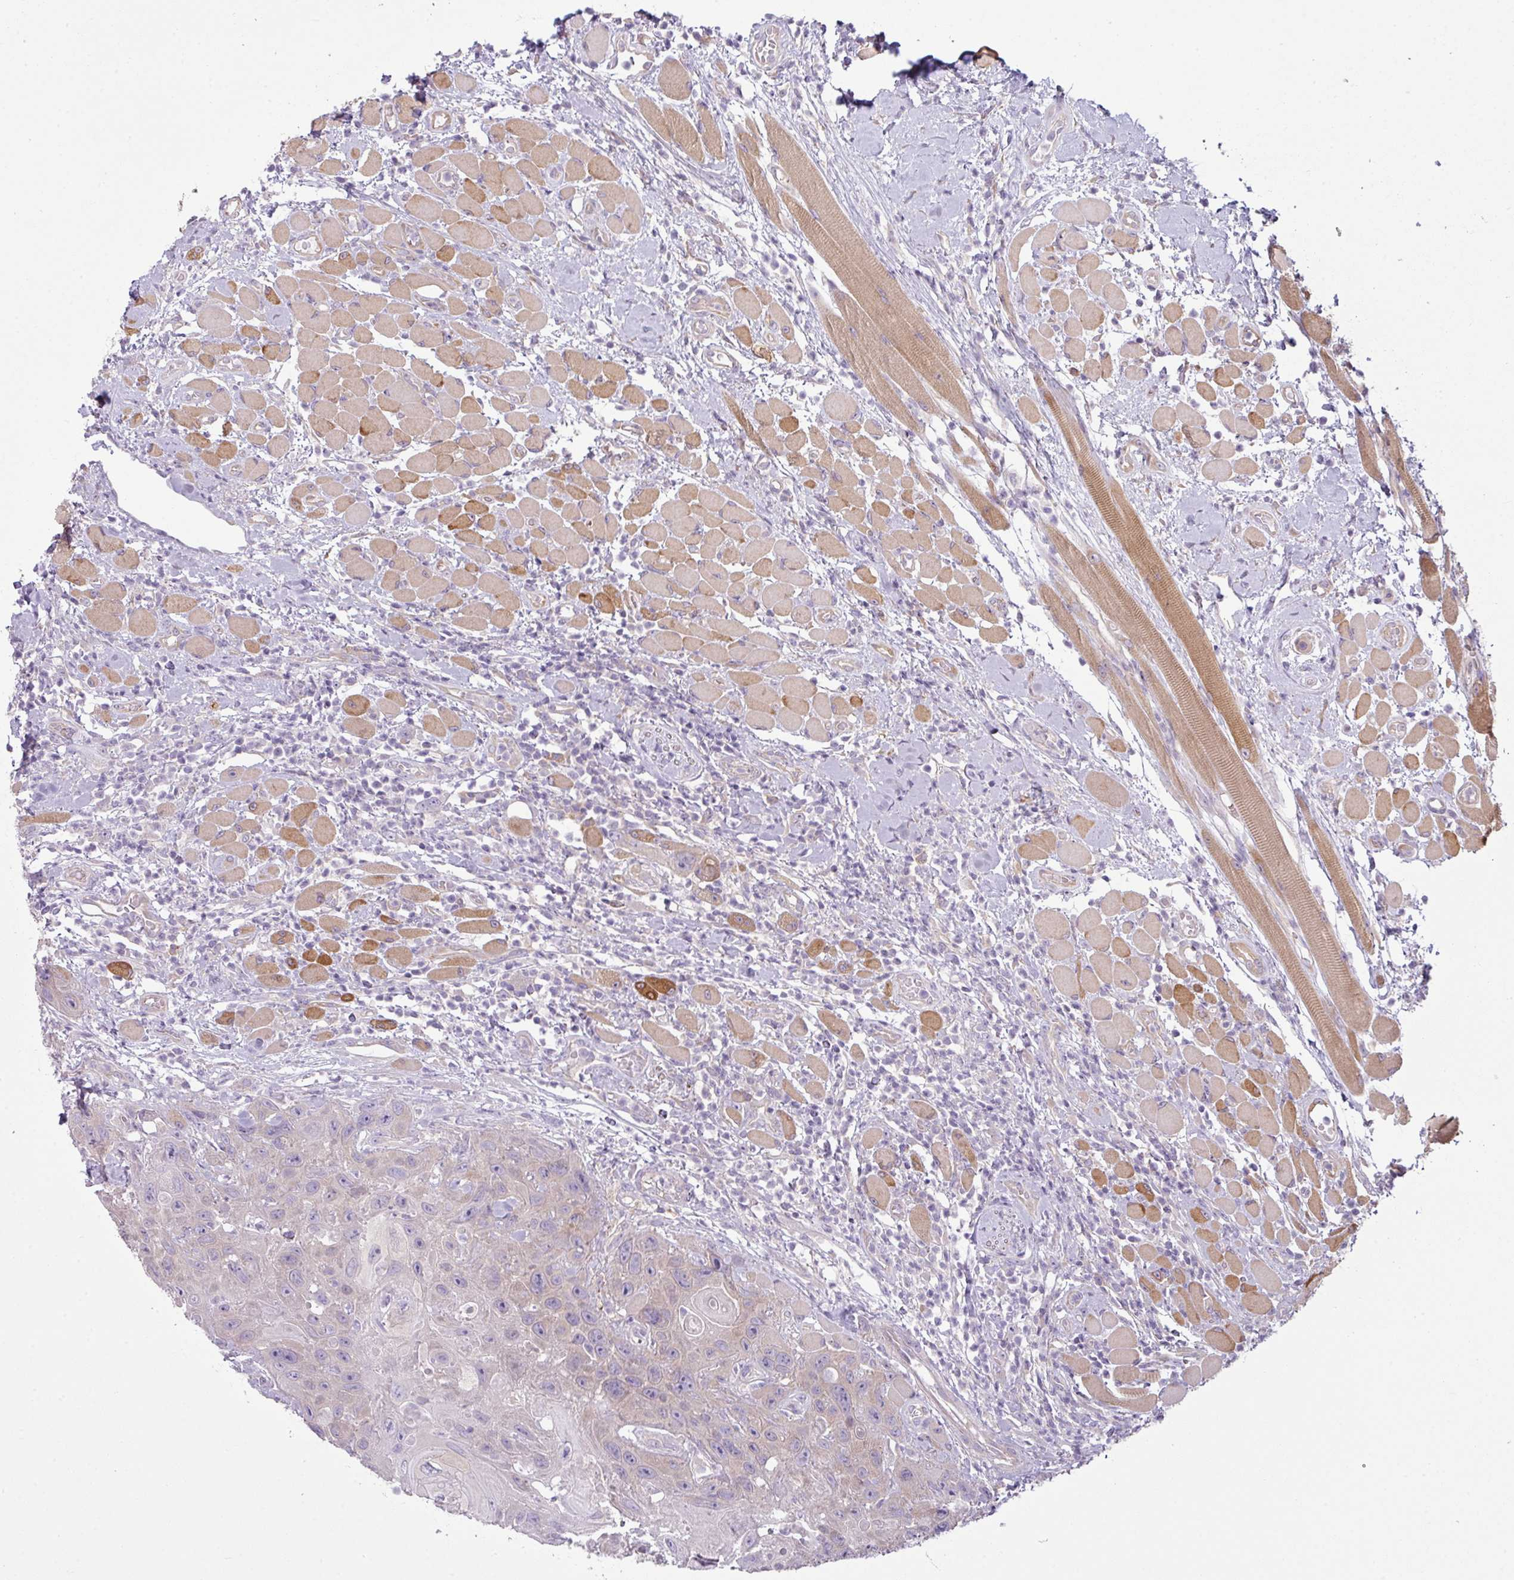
{"staining": {"intensity": "weak", "quantity": "<25%", "location": "cytoplasmic/membranous"}, "tissue": "head and neck cancer", "cell_type": "Tumor cells", "image_type": "cancer", "snomed": [{"axis": "morphology", "description": "Squamous cell carcinoma, NOS"}, {"axis": "topography", "description": "Head-Neck"}], "caption": "DAB immunohistochemical staining of head and neck cancer reveals no significant staining in tumor cells. Nuclei are stained in blue.", "gene": "CAMK2B", "patient": {"sex": "female", "age": 59}}